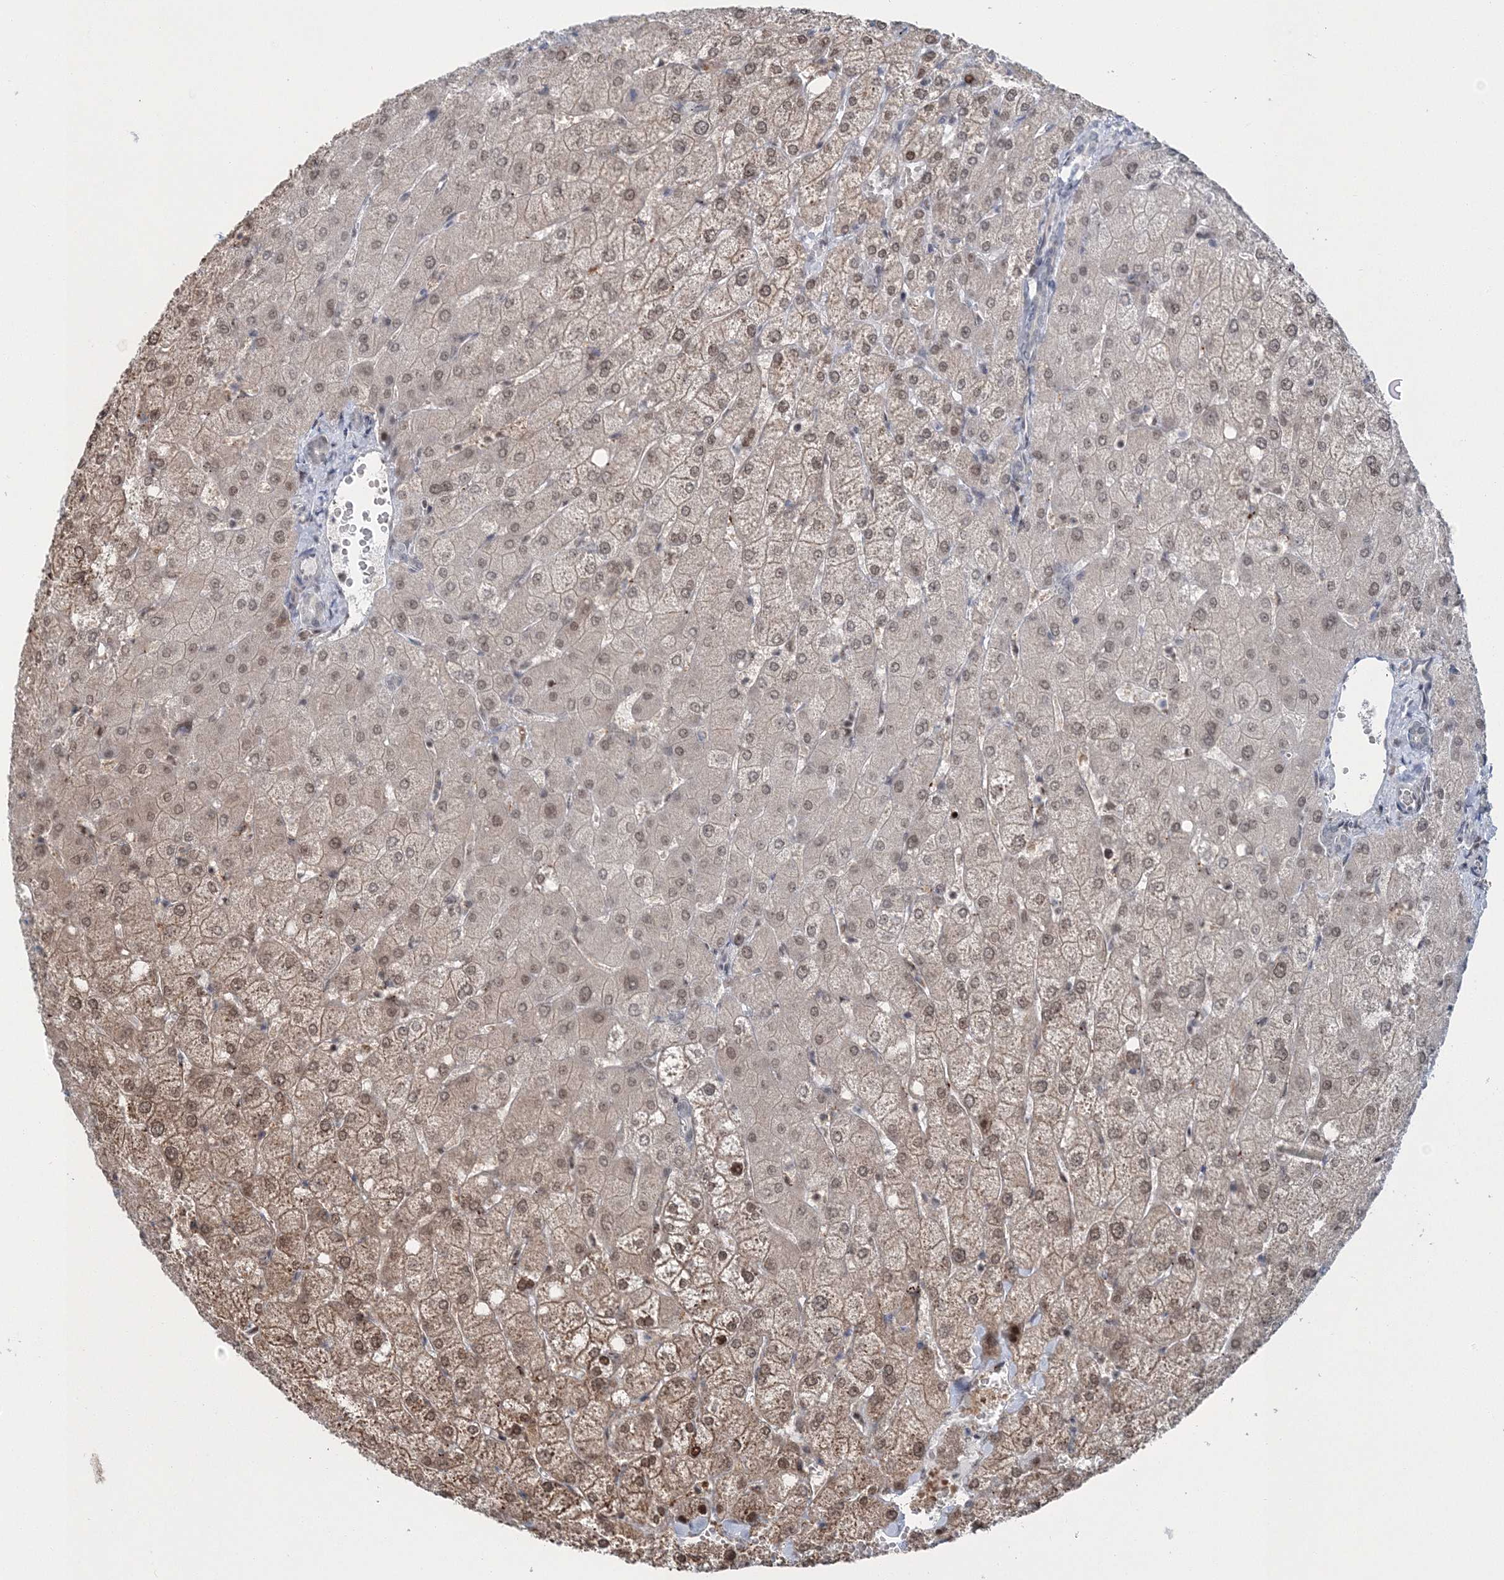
{"staining": {"intensity": "negative", "quantity": "none", "location": "none"}, "tissue": "liver", "cell_type": "Cholangiocytes", "image_type": "normal", "snomed": [{"axis": "morphology", "description": "Normal tissue, NOS"}, {"axis": "topography", "description": "Liver"}], "caption": "This is a image of immunohistochemistry staining of unremarkable liver, which shows no staining in cholangiocytes. (Brightfield microscopy of DAB IHC at high magnification).", "gene": "PDS5A", "patient": {"sex": "female", "age": 54}}